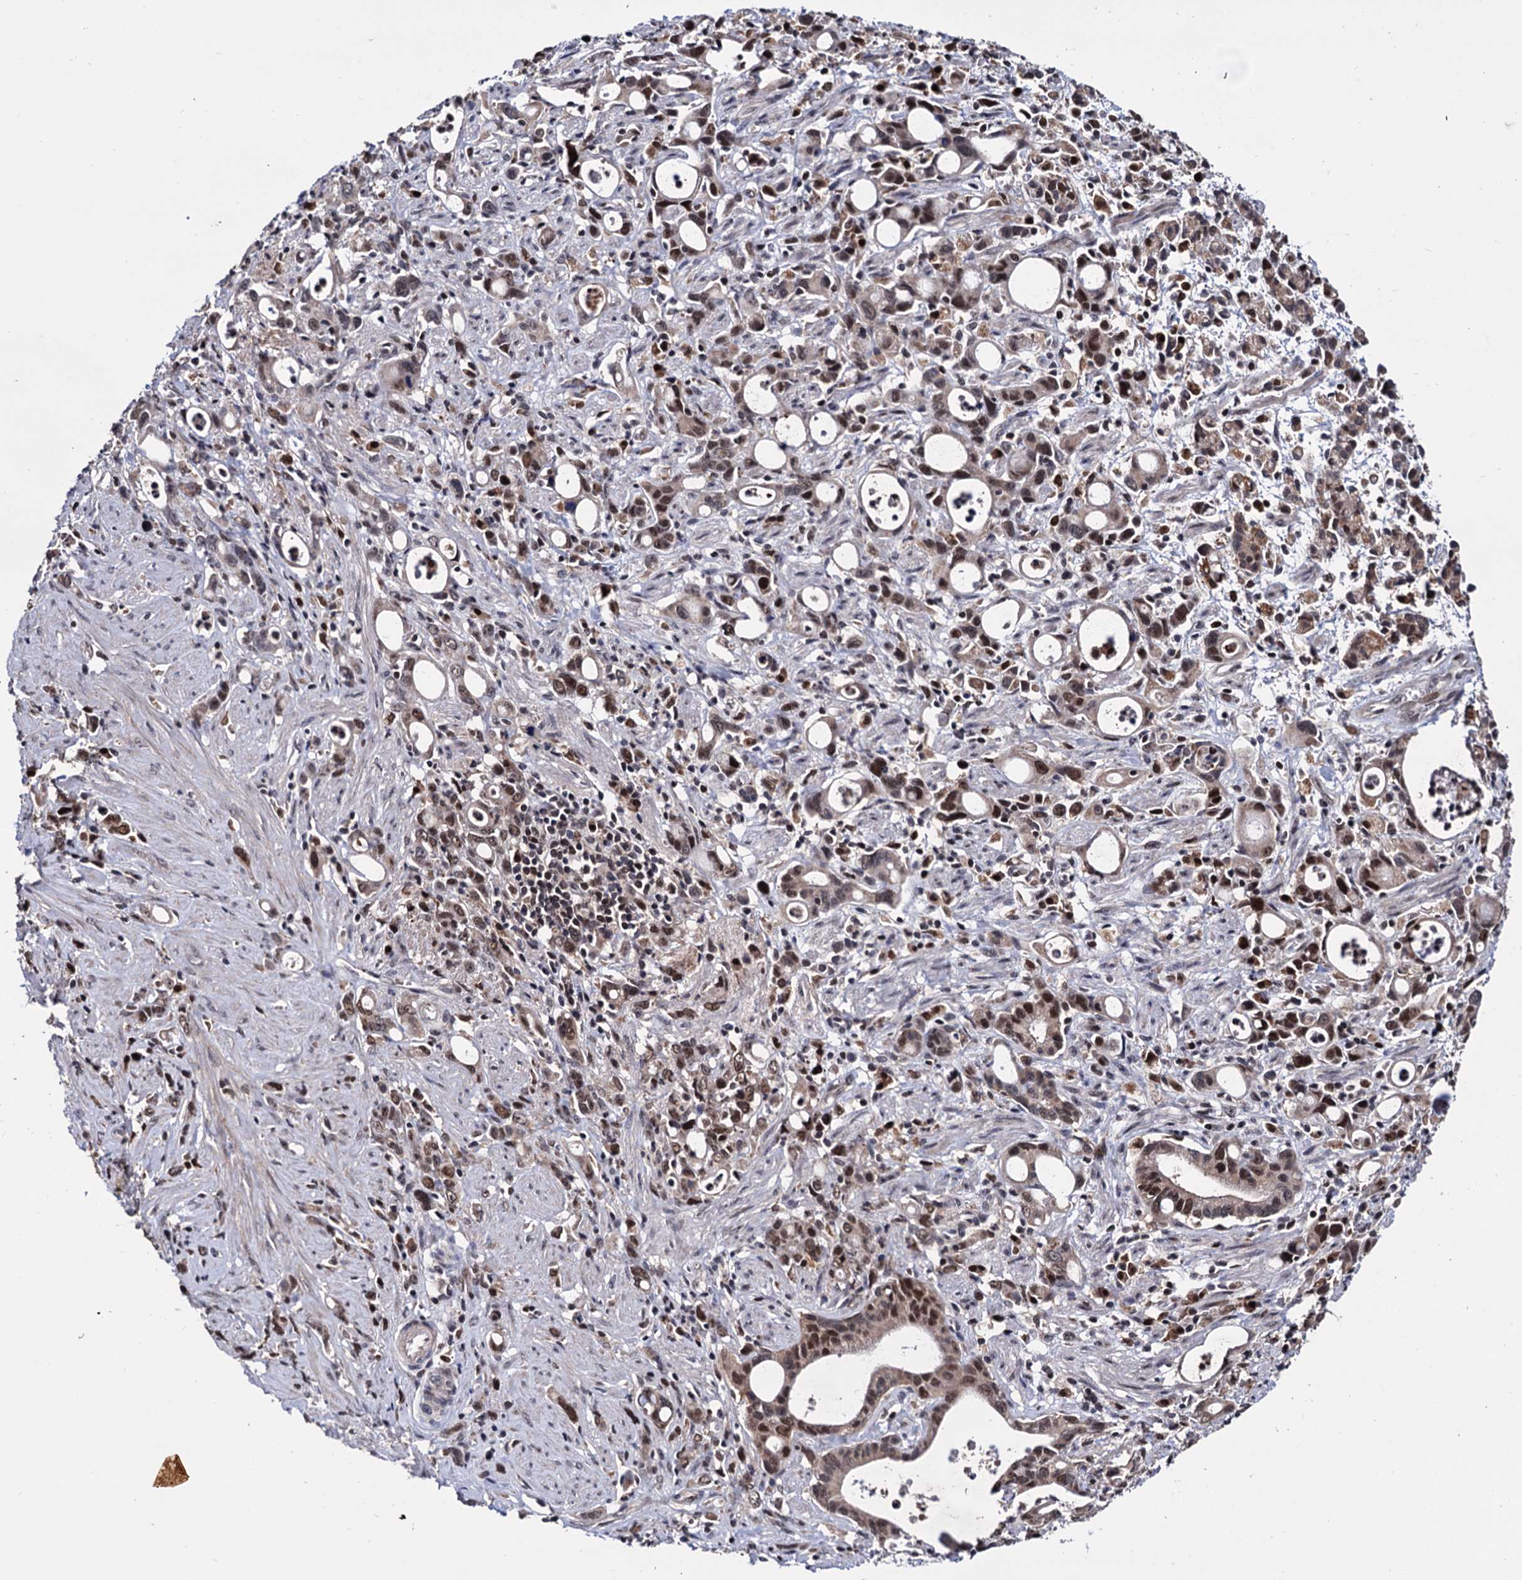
{"staining": {"intensity": "moderate", "quantity": ">75%", "location": "cytoplasmic/membranous,nuclear"}, "tissue": "stomach cancer", "cell_type": "Tumor cells", "image_type": "cancer", "snomed": [{"axis": "morphology", "description": "Adenocarcinoma, NOS"}, {"axis": "topography", "description": "Stomach, lower"}], "caption": "About >75% of tumor cells in stomach cancer display moderate cytoplasmic/membranous and nuclear protein positivity as visualized by brown immunohistochemical staining.", "gene": "RNASEH2B", "patient": {"sex": "female", "age": 43}}